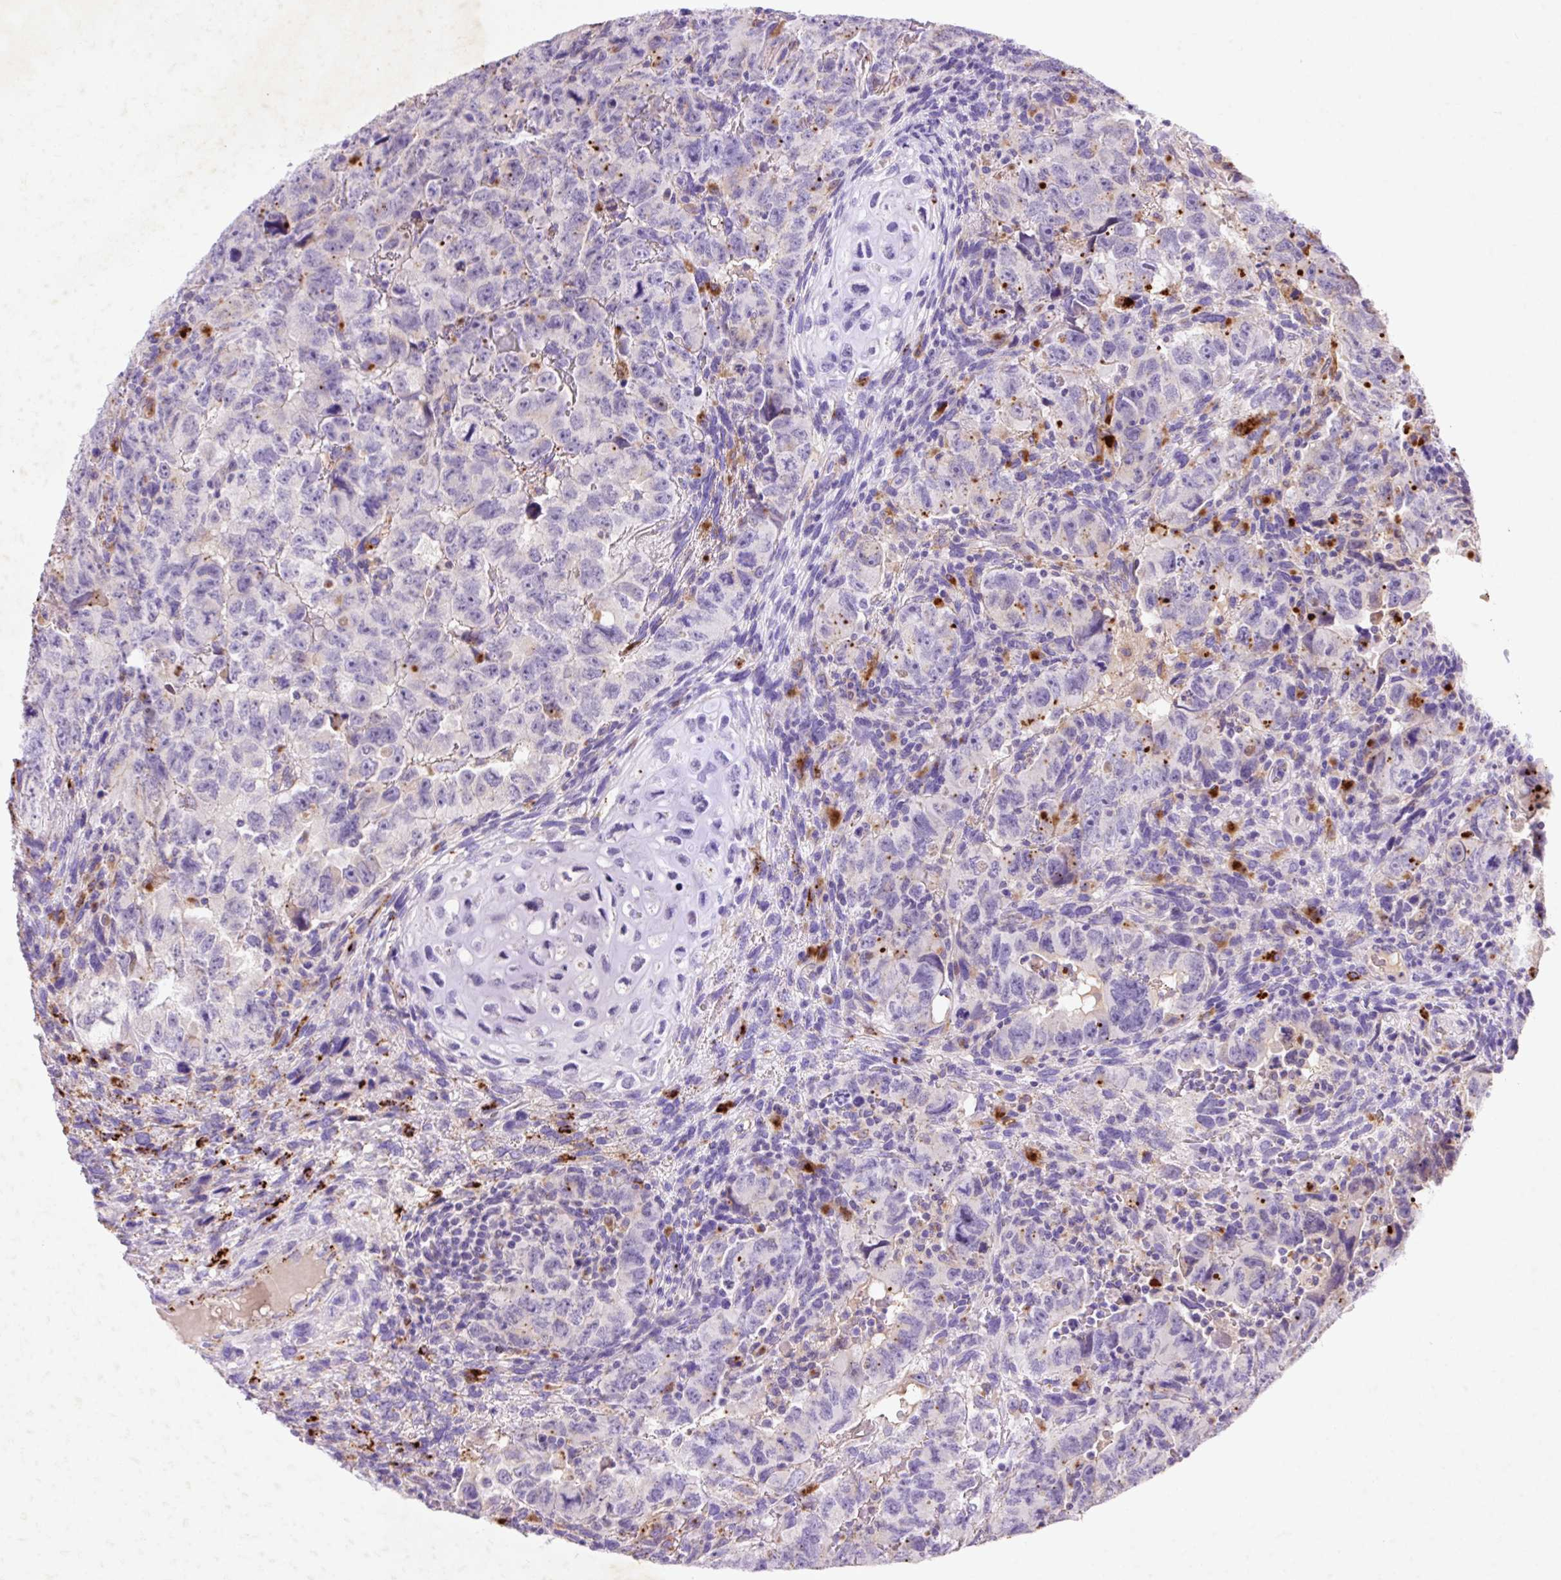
{"staining": {"intensity": "negative", "quantity": "none", "location": "none"}, "tissue": "testis cancer", "cell_type": "Tumor cells", "image_type": "cancer", "snomed": [{"axis": "morphology", "description": "Carcinoma, Embryonal, NOS"}, {"axis": "topography", "description": "Testis"}], "caption": "This is an IHC photomicrograph of human testis cancer (embryonal carcinoma). There is no staining in tumor cells.", "gene": "HEXA", "patient": {"sex": "male", "age": 24}}